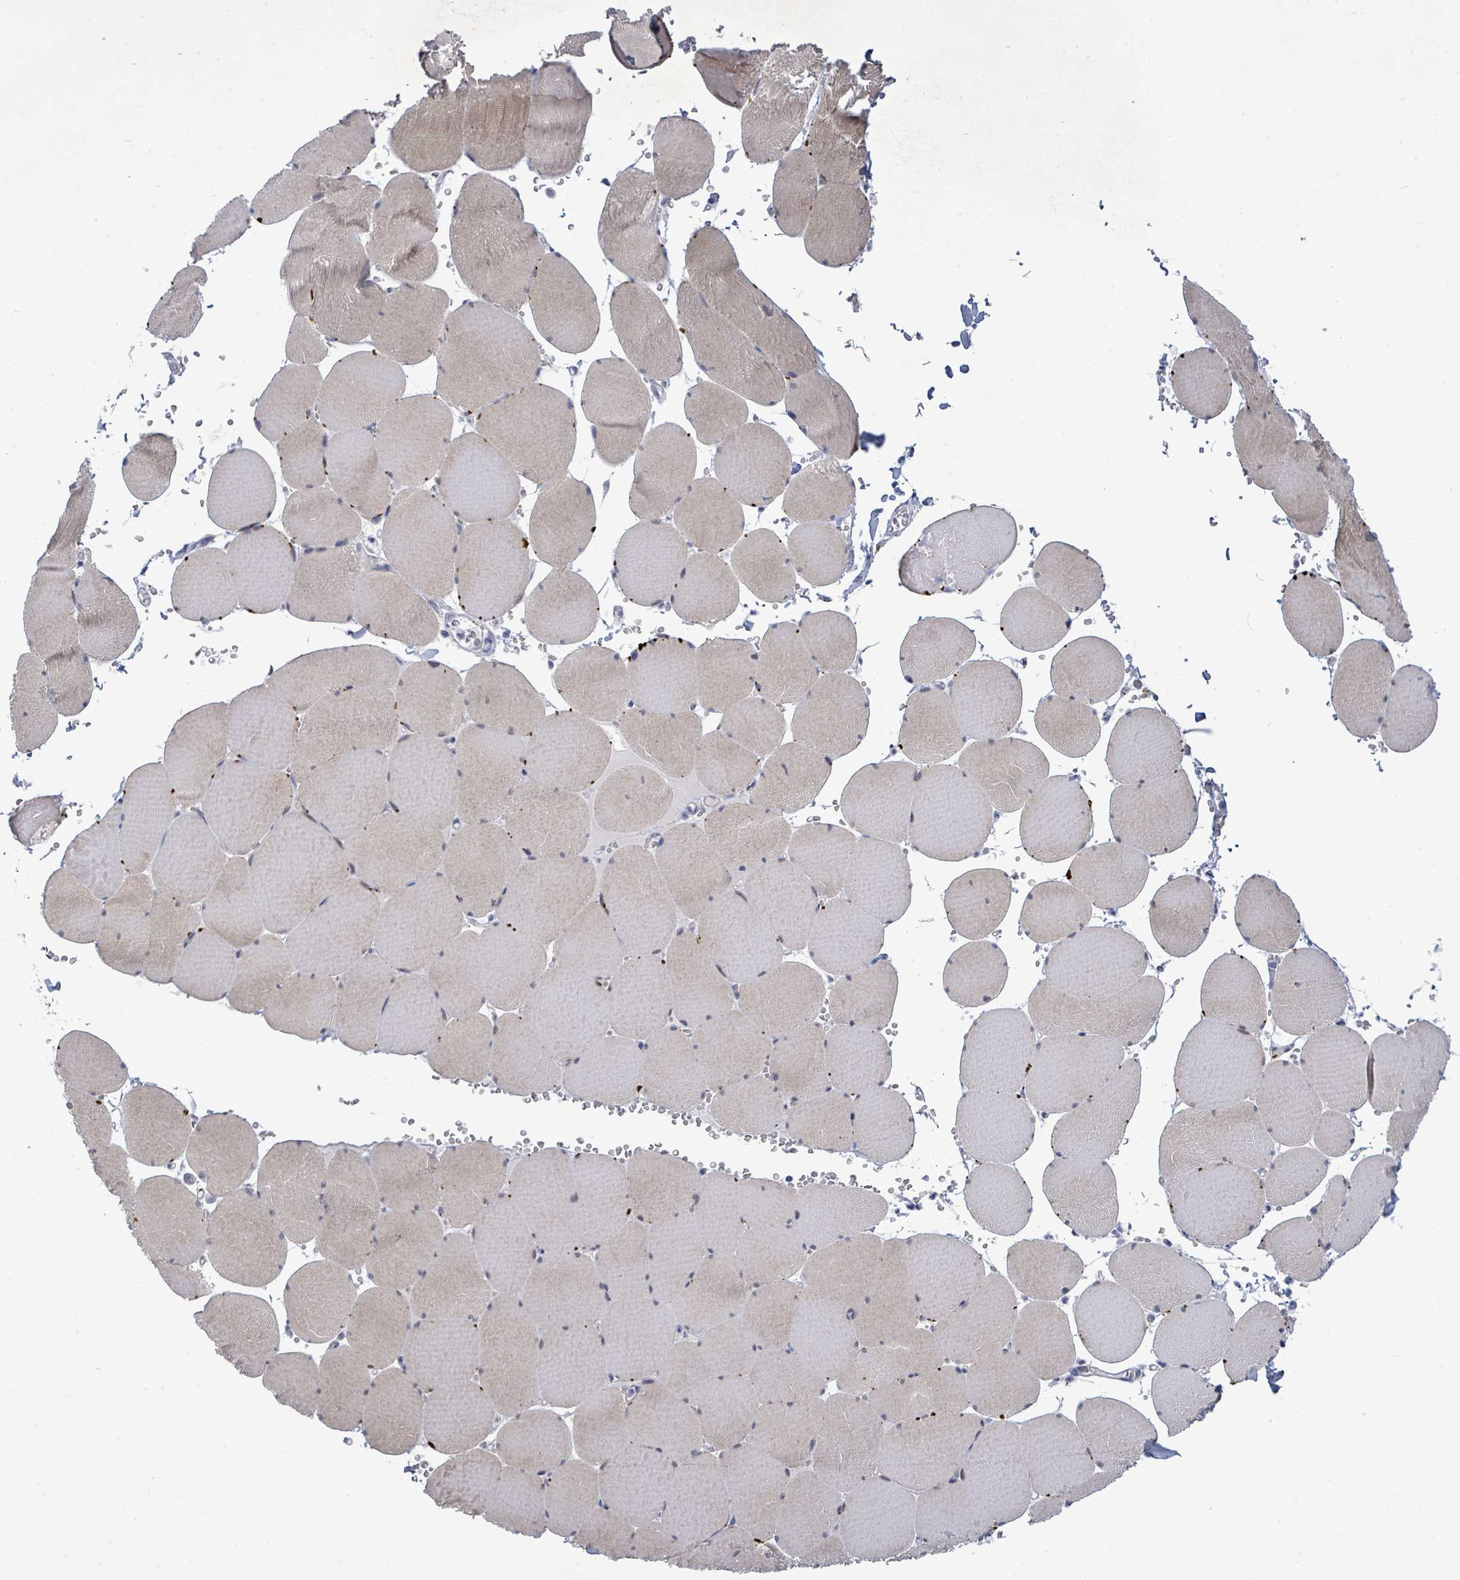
{"staining": {"intensity": "negative", "quantity": "none", "location": "none"}, "tissue": "skeletal muscle", "cell_type": "Myocytes", "image_type": "normal", "snomed": [{"axis": "morphology", "description": "Normal tissue, NOS"}, {"axis": "topography", "description": "Skeletal muscle"}, {"axis": "topography", "description": "Head-Neck"}], "caption": "Human skeletal muscle stained for a protein using IHC exhibits no positivity in myocytes.", "gene": "CT45A10", "patient": {"sex": "male", "age": 66}}